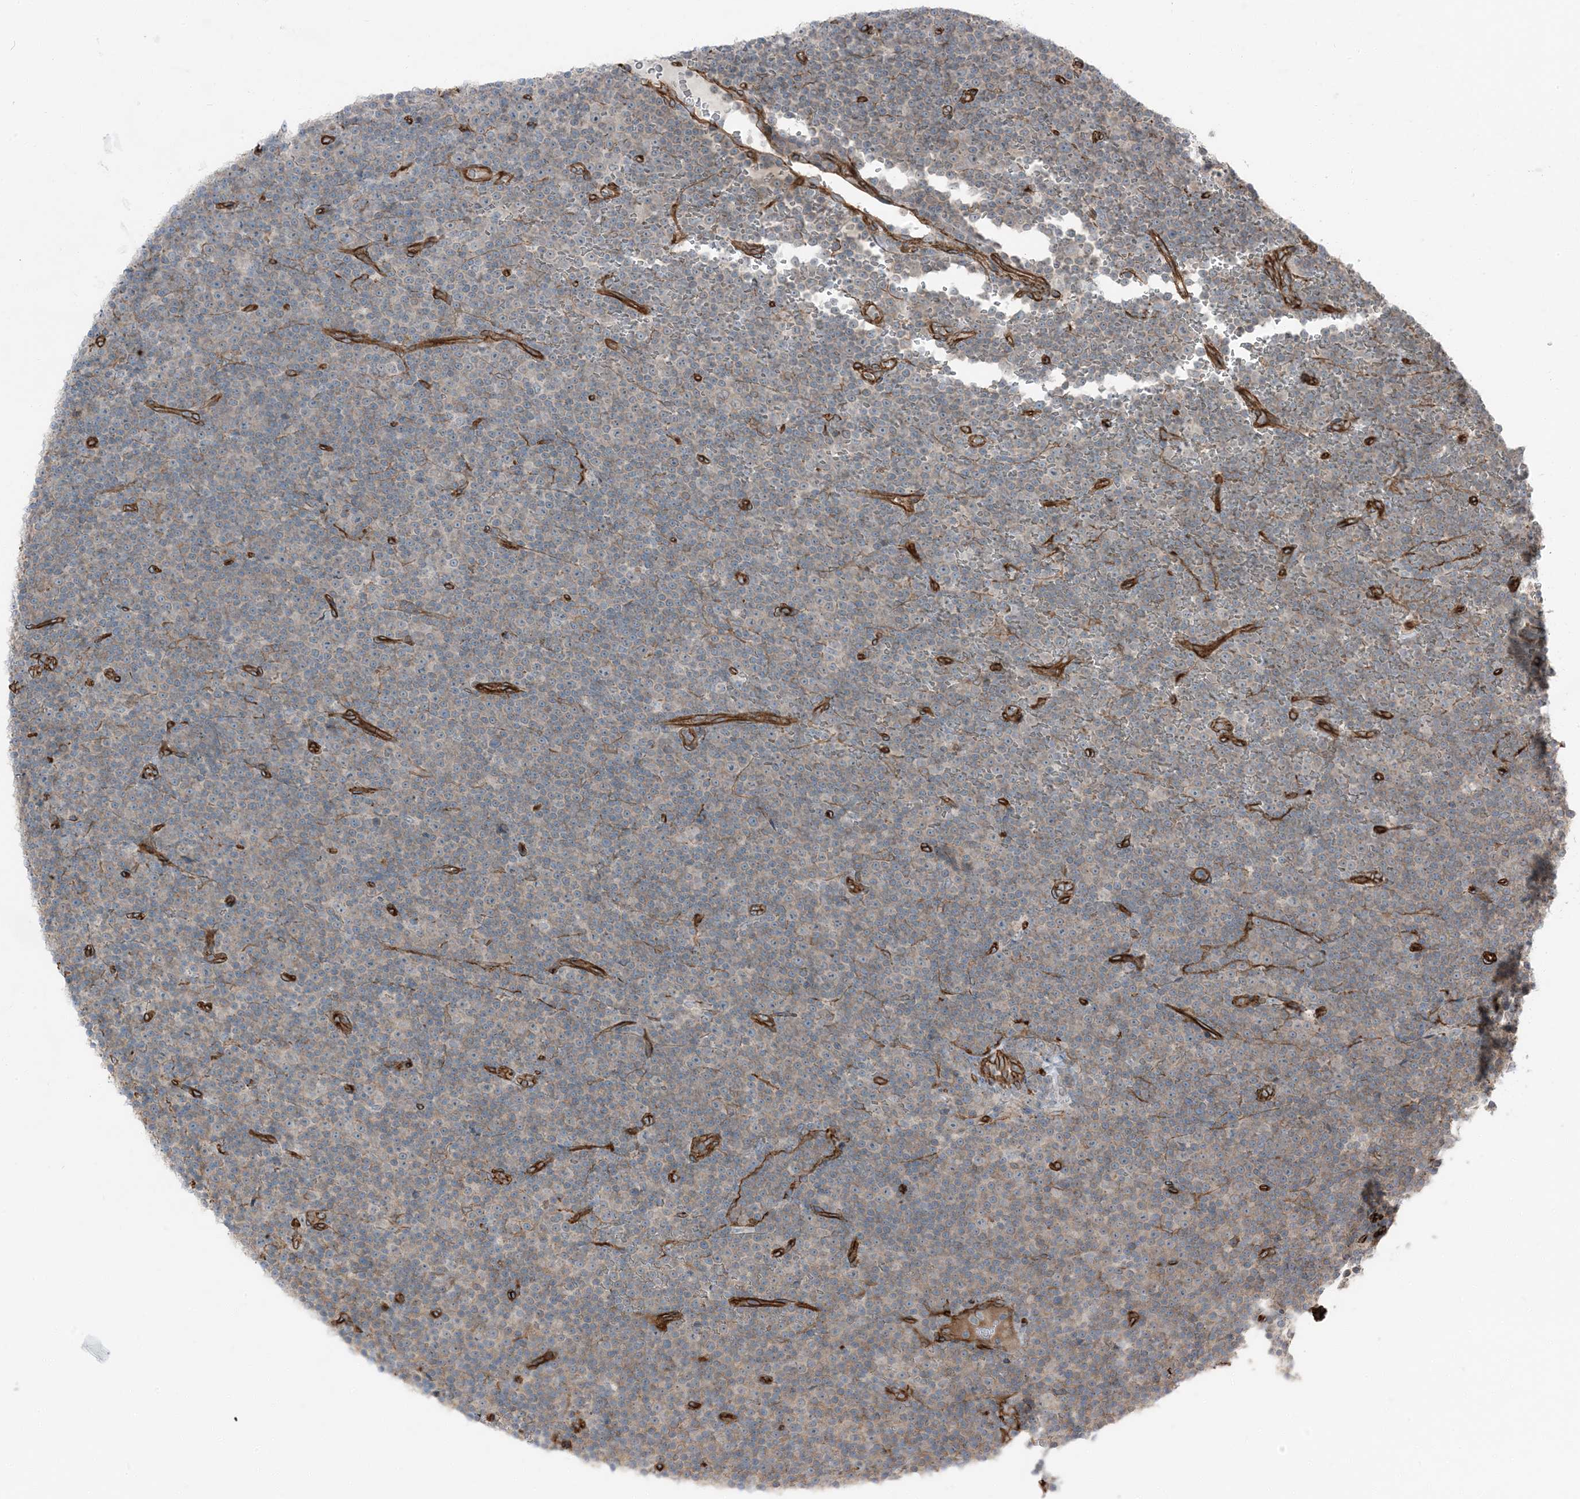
{"staining": {"intensity": "weak", "quantity": "<25%", "location": "cytoplasmic/membranous"}, "tissue": "lymphoma", "cell_type": "Tumor cells", "image_type": "cancer", "snomed": [{"axis": "morphology", "description": "Malignant lymphoma, non-Hodgkin's type, Low grade"}, {"axis": "topography", "description": "Lymph node"}], "caption": "The immunohistochemistry (IHC) image has no significant expression in tumor cells of lymphoma tissue.", "gene": "ZFP90", "patient": {"sex": "female", "age": 67}}